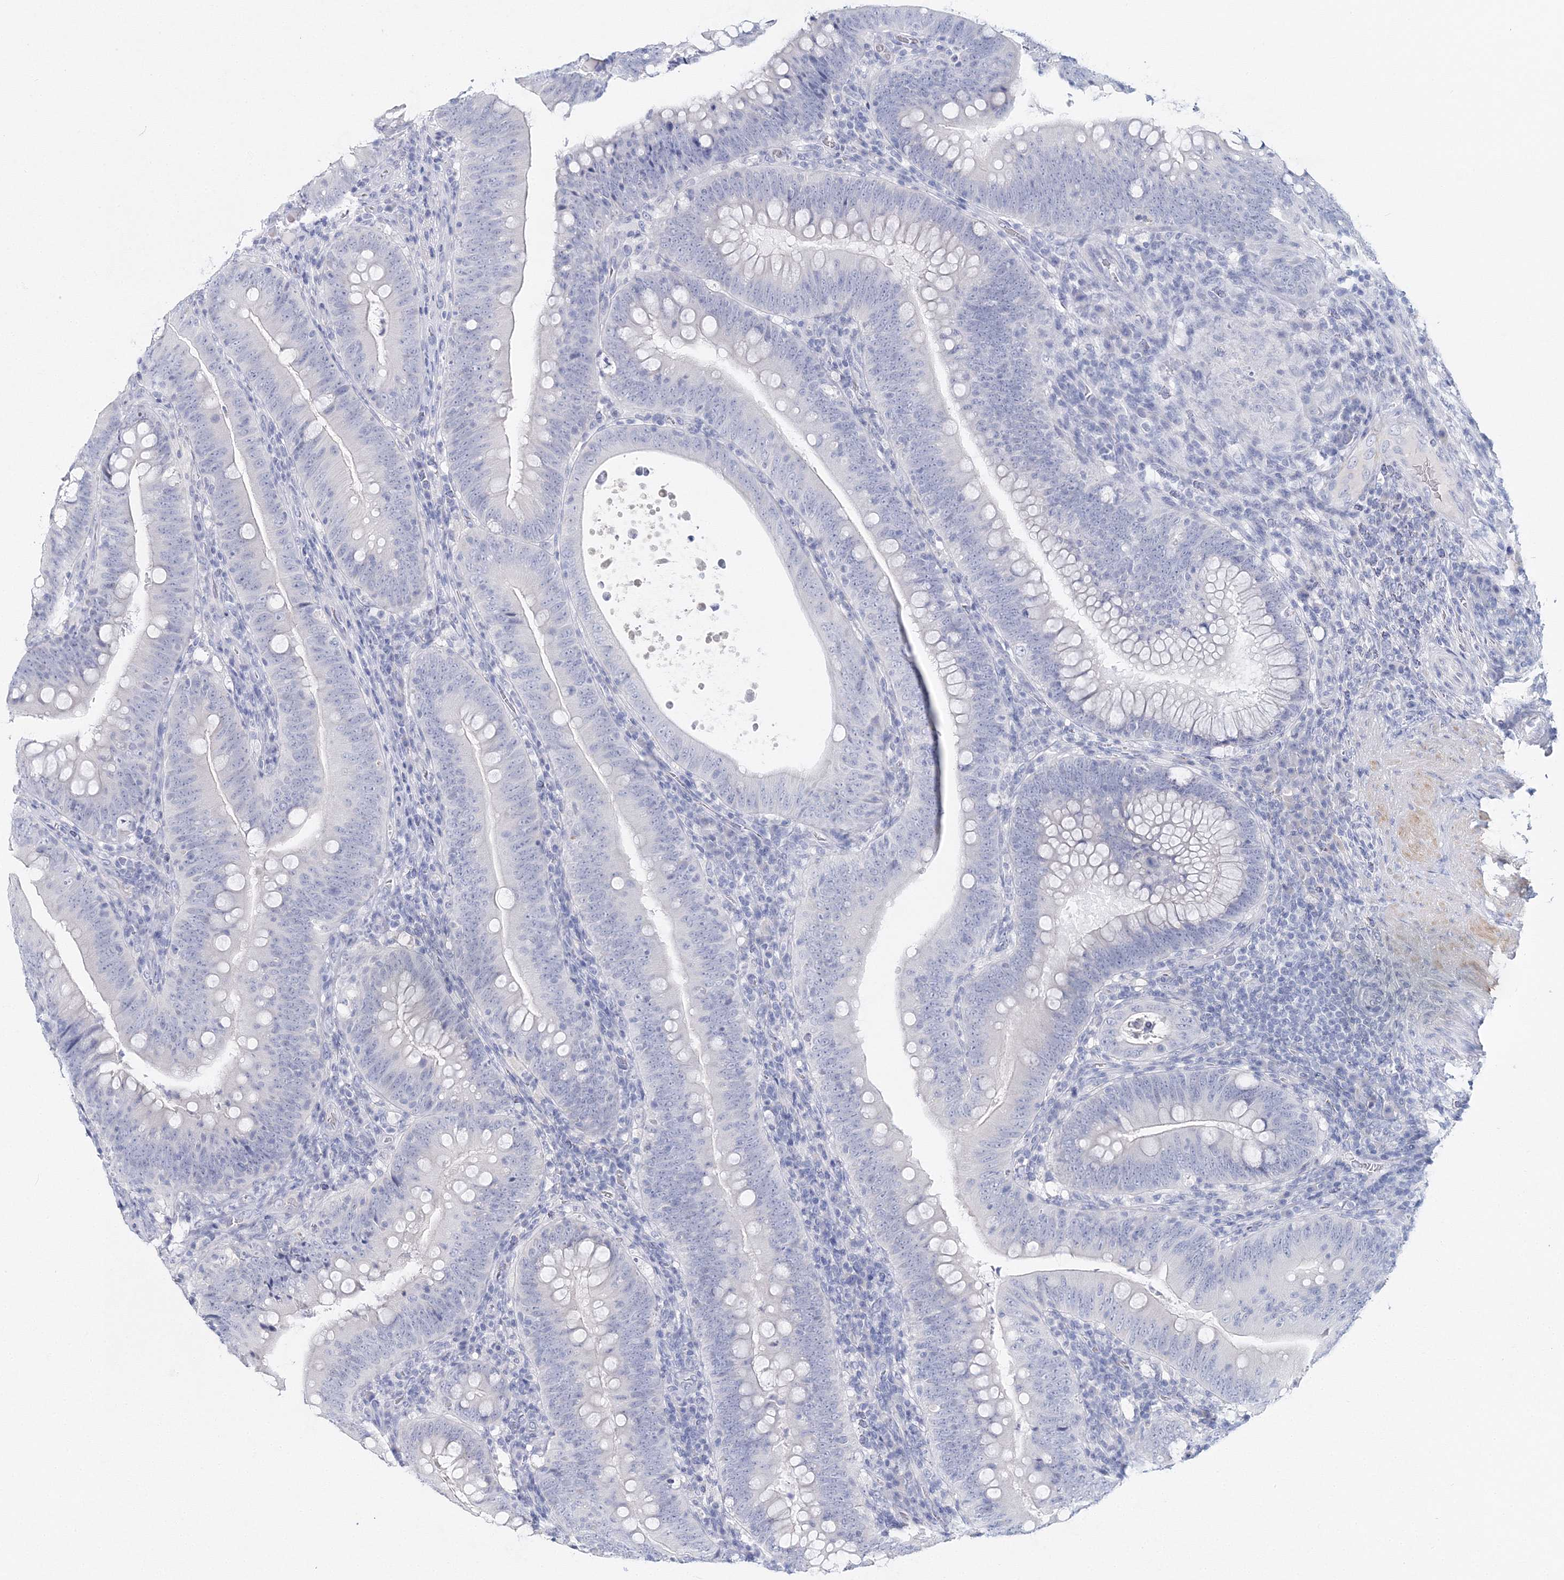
{"staining": {"intensity": "negative", "quantity": "none", "location": "none"}, "tissue": "colorectal cancer", "cell_type": "Tumor cells", "image_type": "cancer", "snomed": [{"axis": "morphology", "description": "Normal tissue, NOS"}, {"axis": "topography", "description": "Colon"}], "caption": "Human colorectal cancer stained for a protein using immunohistochemistry shows no positivity in tumor cells.", "gene": "MYOZ2", "patient": {"sex": "female", "age": 82}}